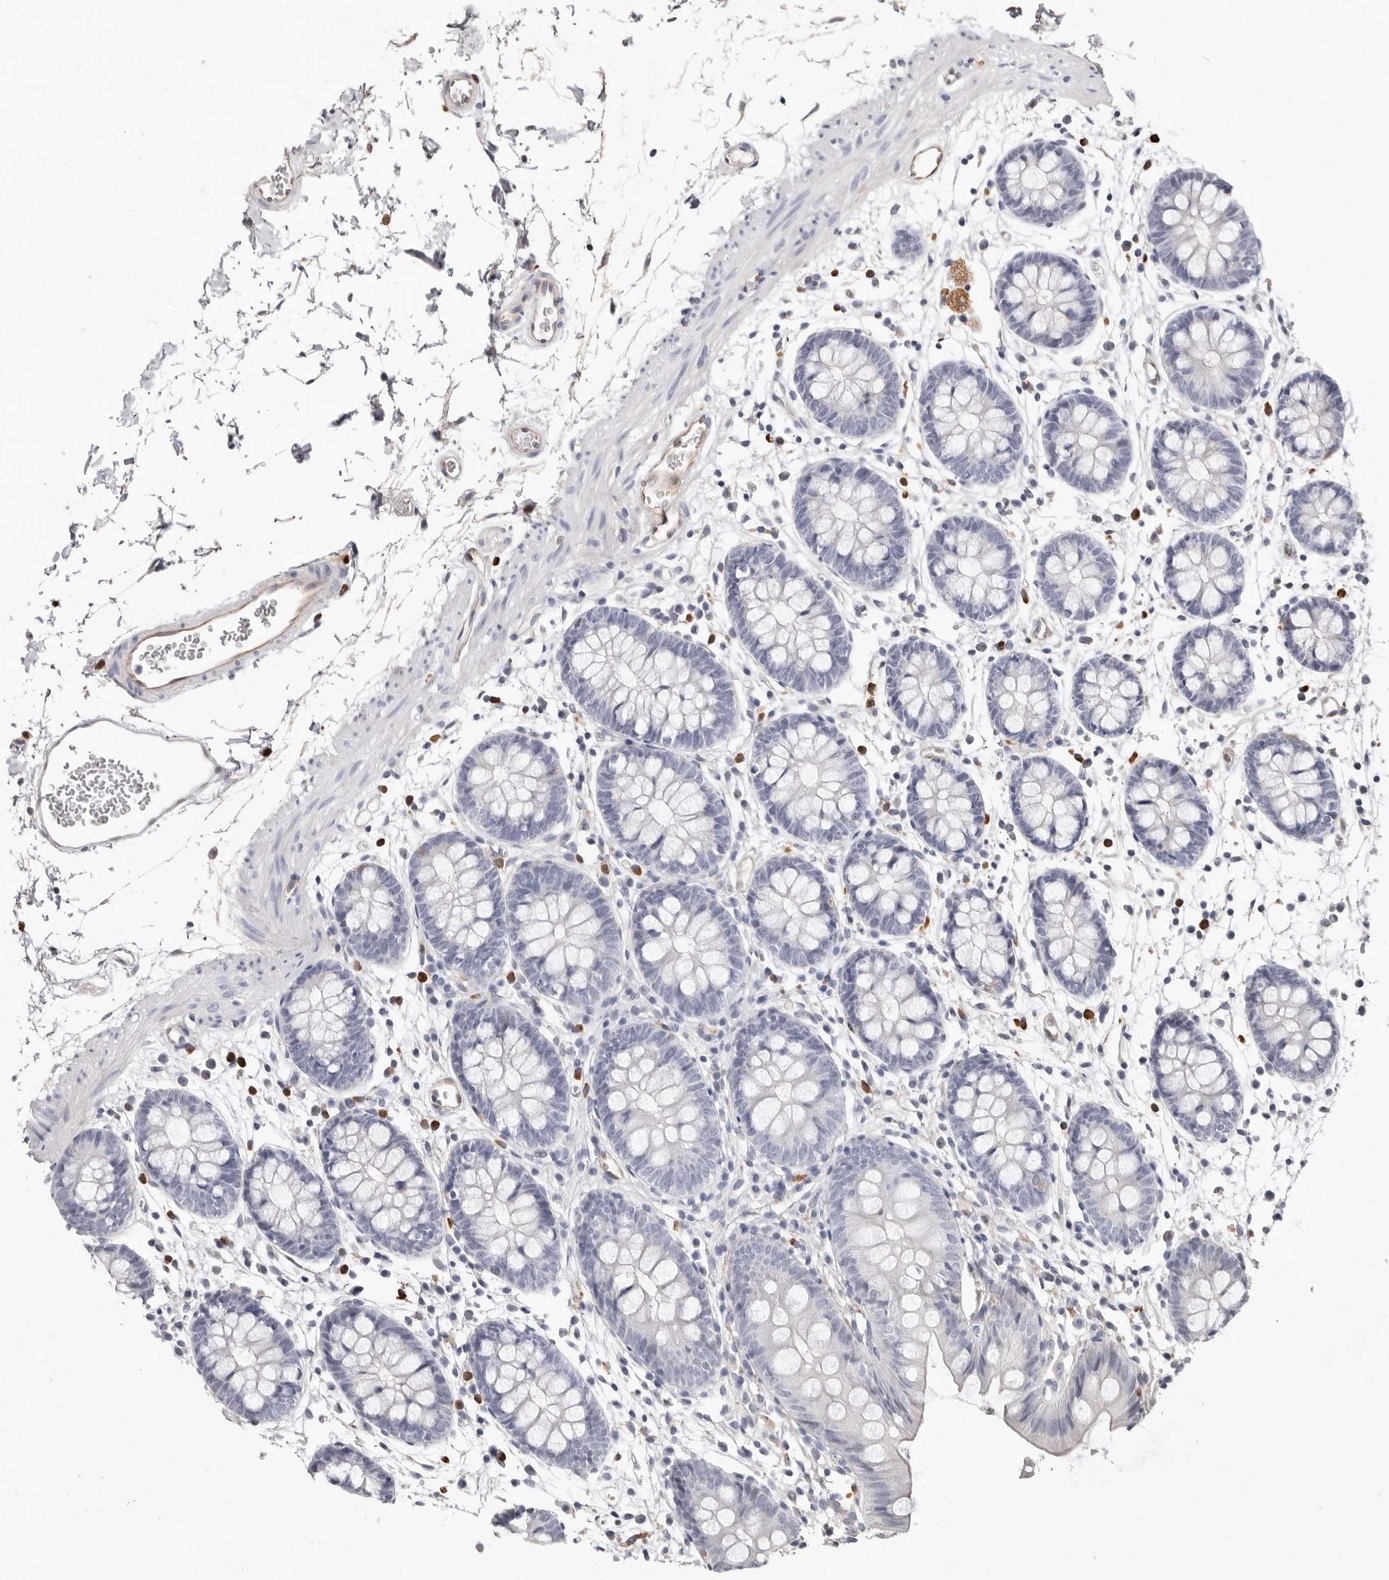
{"staining": {"intensity": "moderate", "quantity": "25%-75%", "location": "cytoplasmic/membranous"}, "tissue": "colon", "cell_type": "Endothelial cells", "image_type": "normal", "snomed": [{"axis": "morphology", "description": "Normal tissue, NOS"}, {"axis": "topography", "description": "Colon"}], "caption": "IHC micrograph of unremarkable colon: human colon stained using IHC shows medium levels of moderate protein expression localized specifically in the cytoplasmic/membranous of endothelial cells, appearing as a cytoplasmic/membranous brown color.", "gene": "PKDCC", "patient": {"sex": "male", "age": 56}}